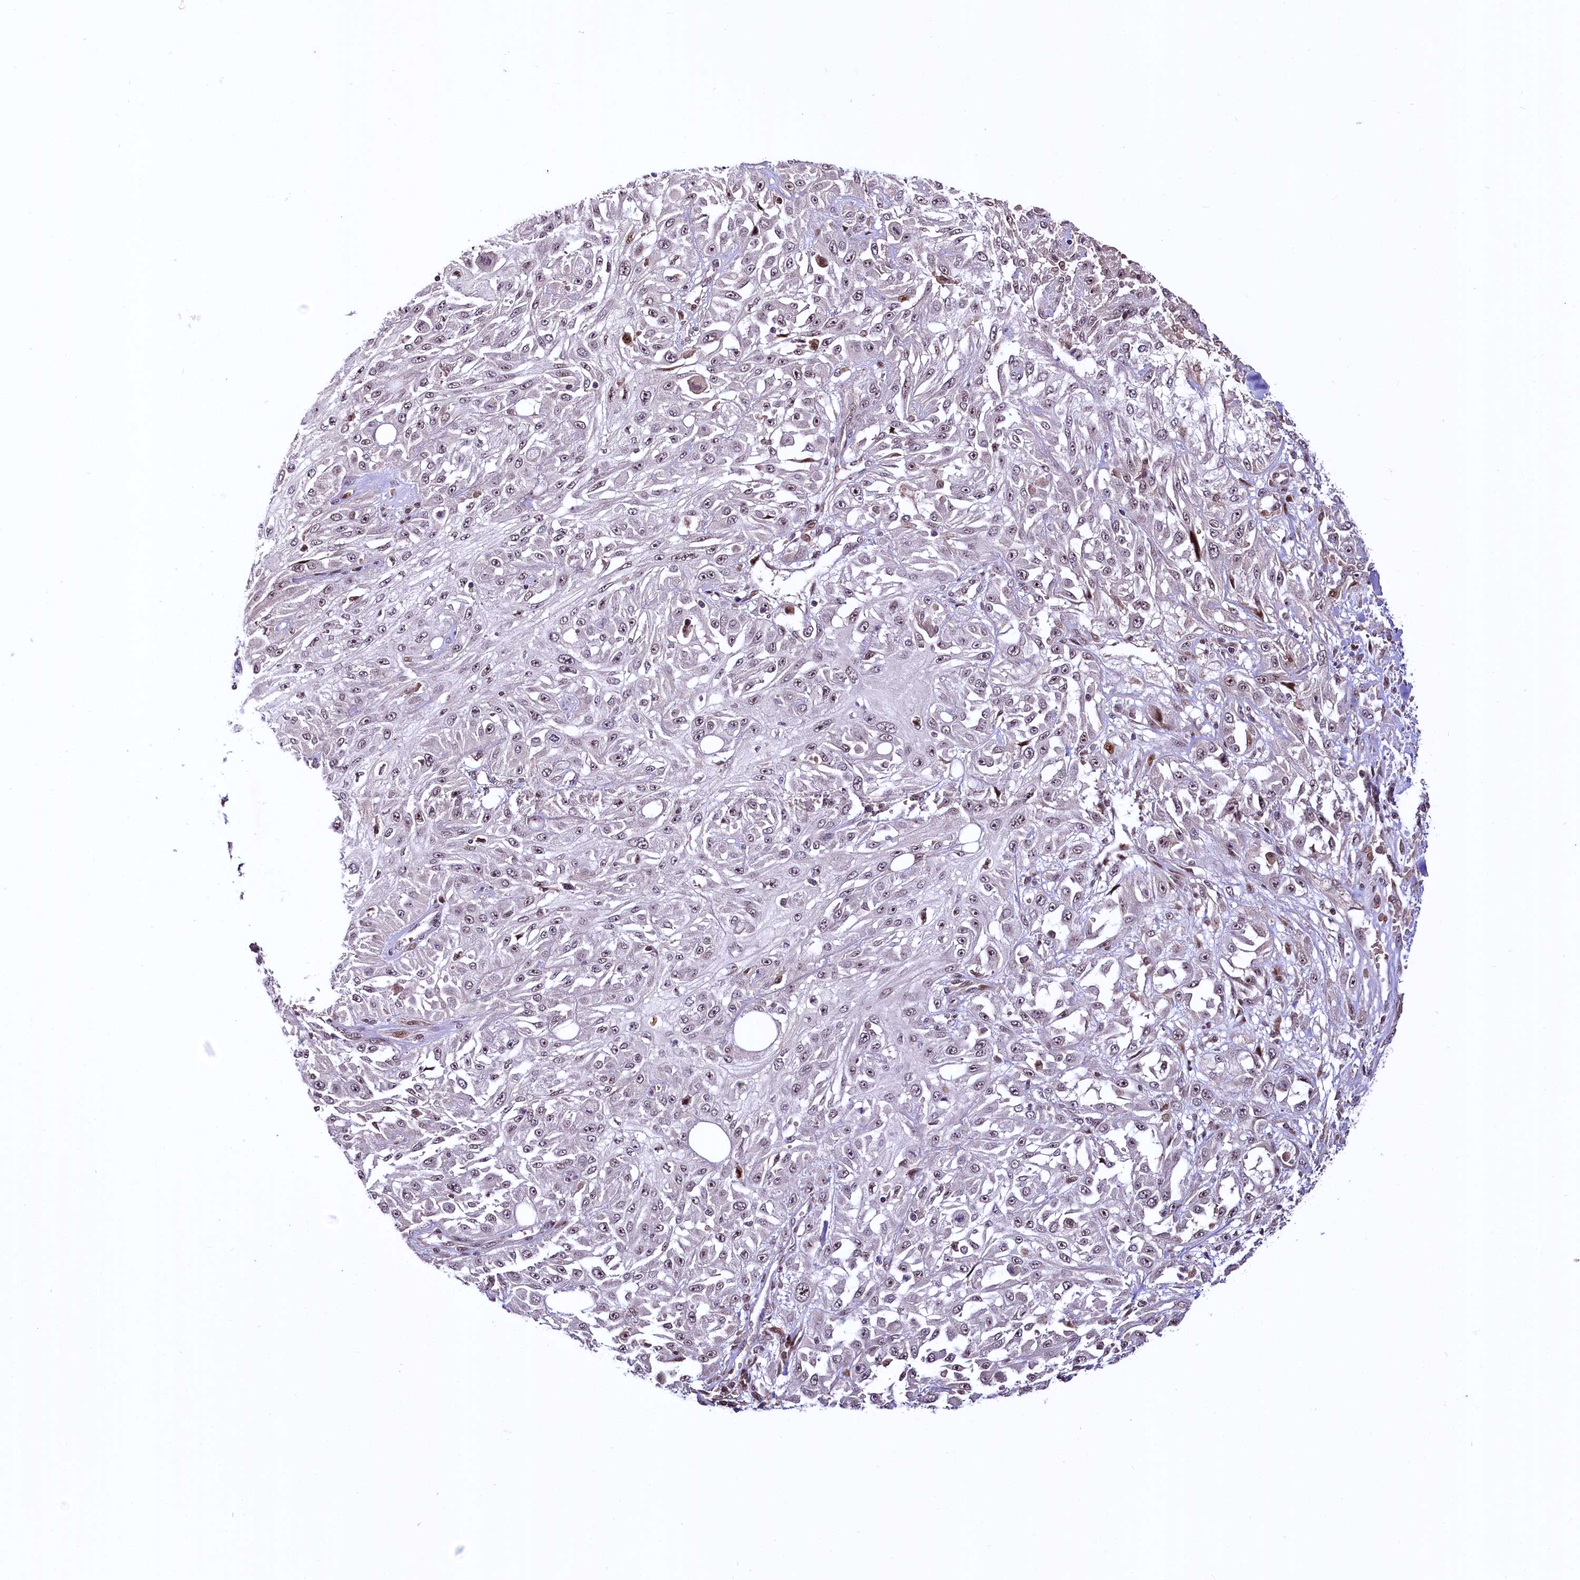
{"staining": {"intensity": "weak", "quantity": "<25%", "location": "nuclear"}, "tissue": "skin cancer", "cell_type": "Tumor cells", "image_type": "cancer", "snomed": [{"axis": "morphology", "description": "Squamous cell carcinoma, NOS"}, {"axis": "morphology", "description": "Squamous cell carcinoma, metastatic, NOS"}, {"axis": "topography", "description": "Skin"}, {"axis": "topography", "description": "Lymph node"}], "caption": "DAB (3,3'-diaminobenzidine) immunohistochemical staining of human metastatic squamous cell carcinoma (skin) displays no significant expression in tumor cells.", "gene": "N4BP2L1", "patient": {"sex": "male", "age": 75}}